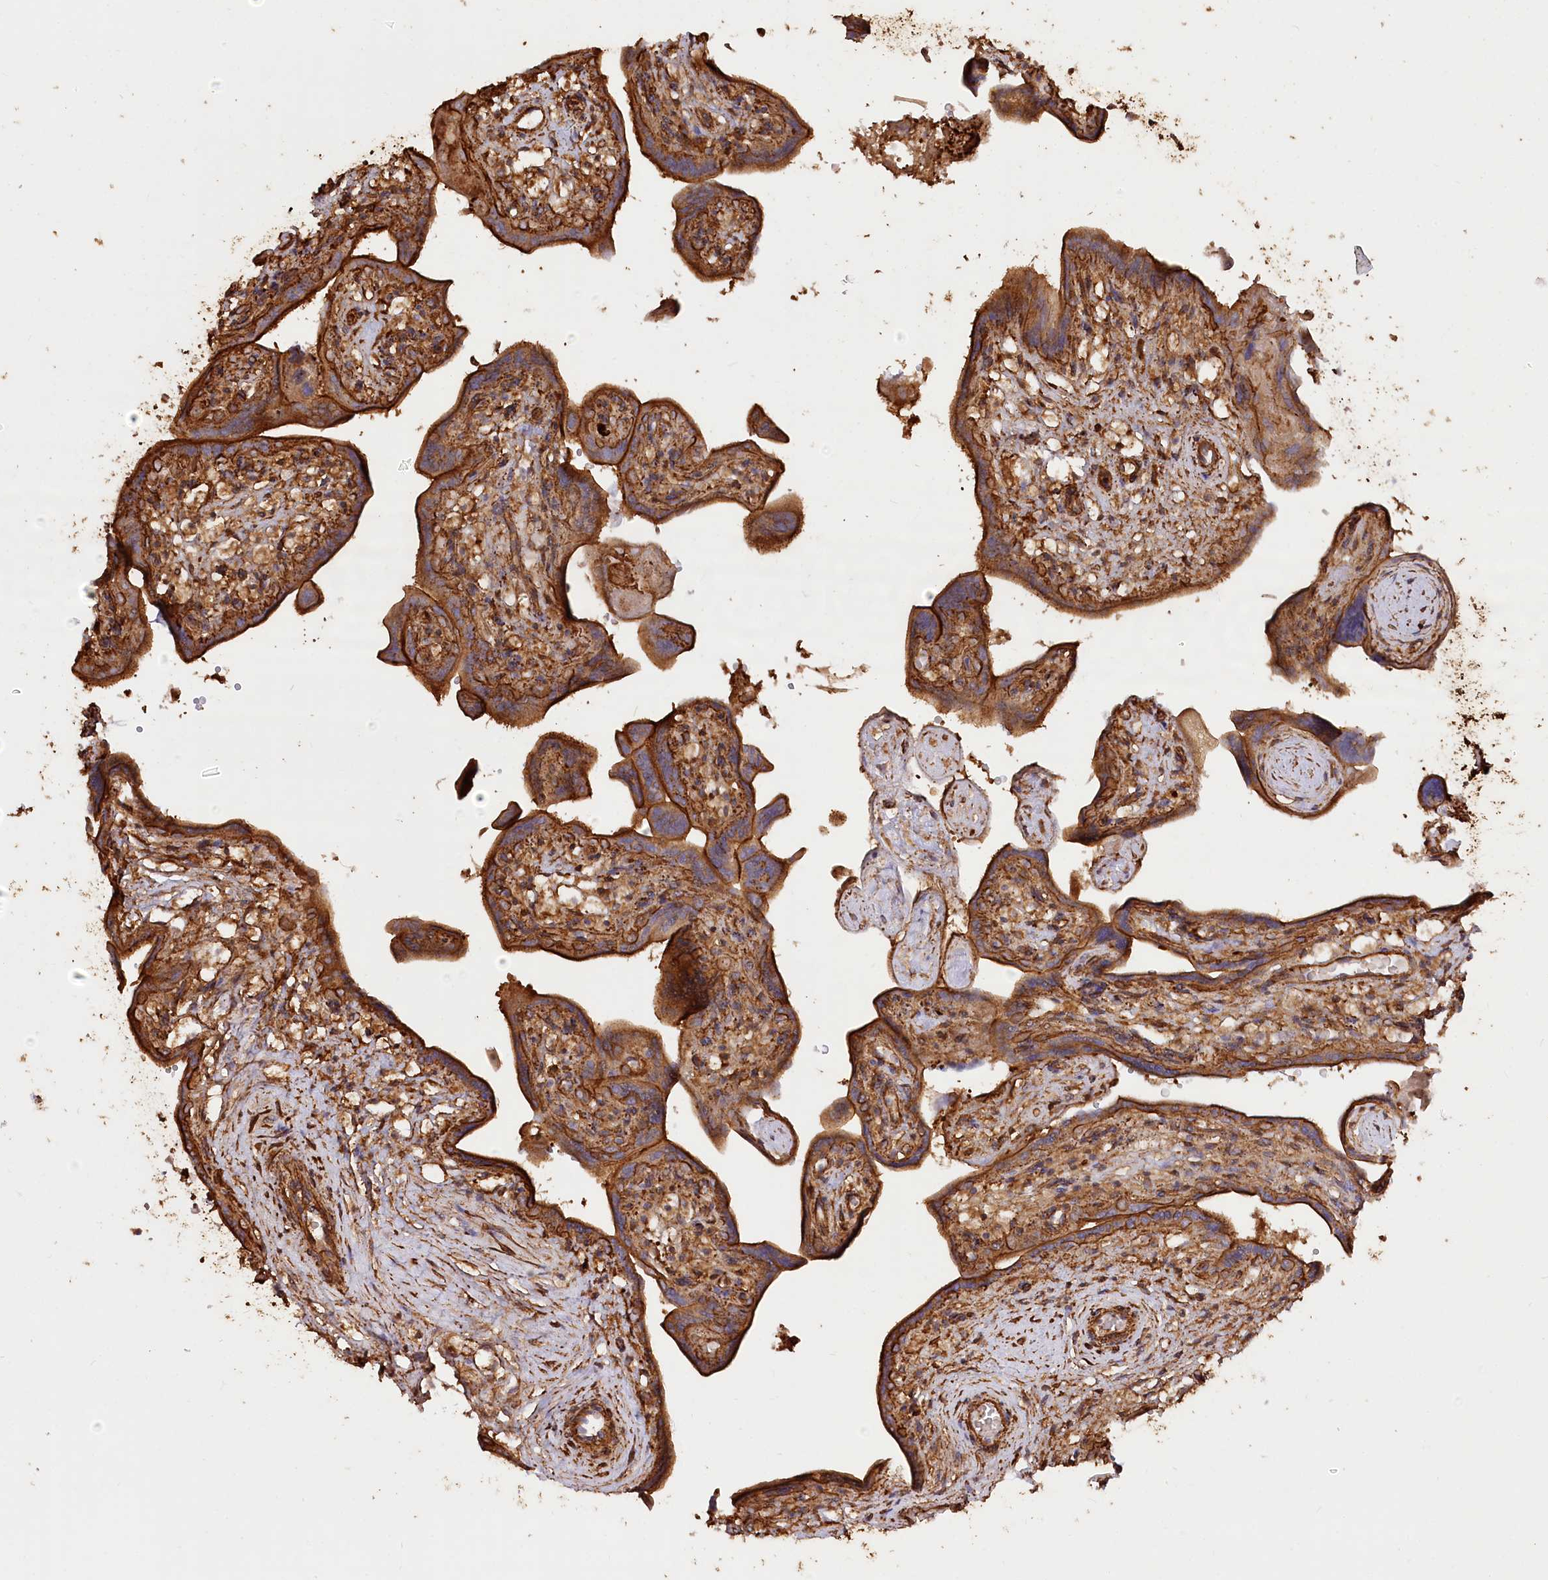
{"staining": {"intensity": "strong", "quantity": ">75%", "location": "cytoplasmic/membranous"}, "tissue": "placenta", "cell_type": "Trophoblastic cells", "image_type": "normal", "snomed": [{"axis": "morphology", "description": "Normal tissue, NOS"}, {"axis": "topography", "description": "Placenta"}], "caption": "IHC histopathology image of benign placenta: human placenta stained using immunohistochemistry displays high levels of strong protein expression localized specifically in the cytoplasmic/membranous of trophoblastic cells, appearing as a cytoplasmic/membranous brown color.", "gene": "WDR36", "patient": {"sex": "female", "age": 37}}